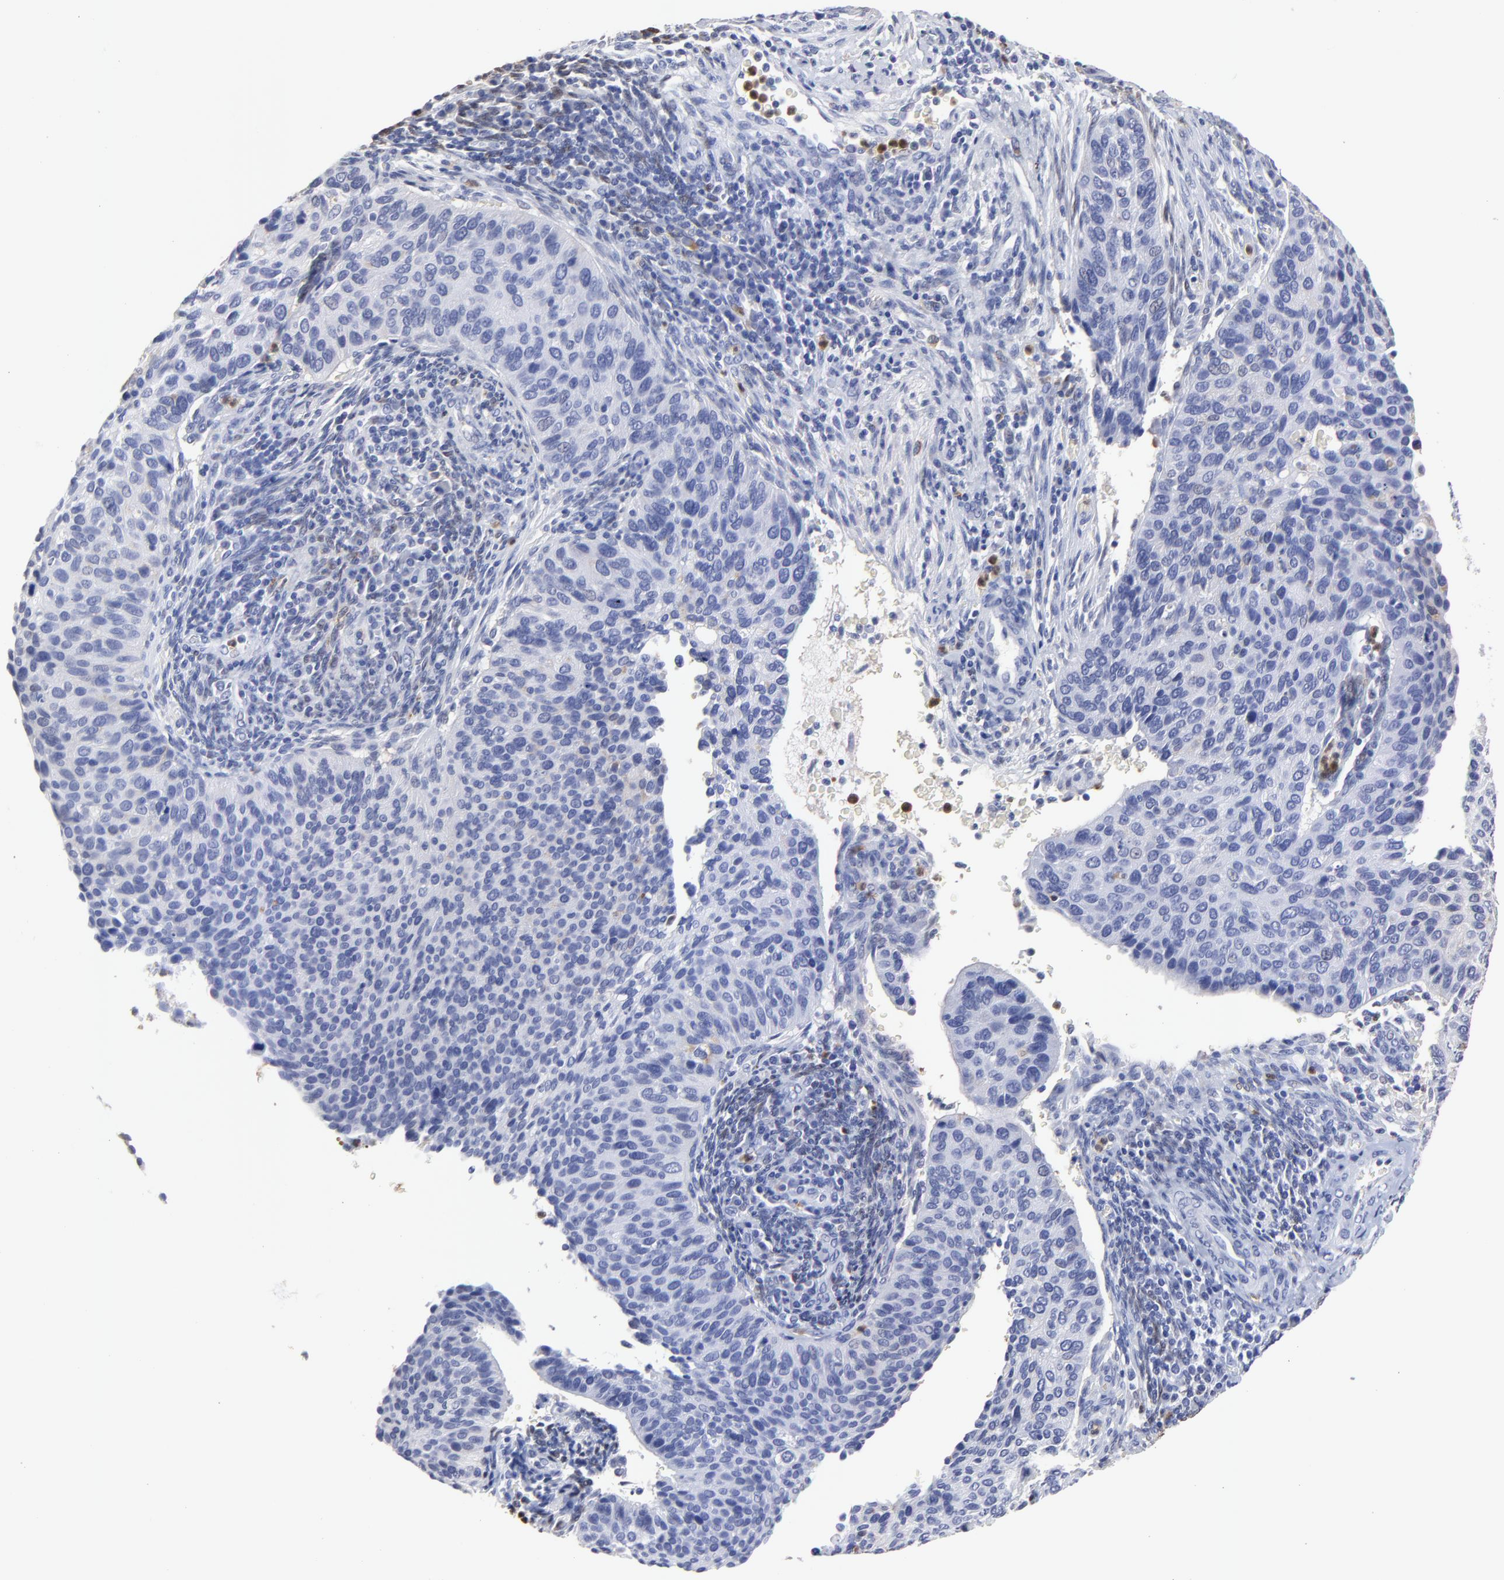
{"staining": {"intensity": "moderate", "quantity": "<25%", "location": "cytoplasmic/membranous"}, "tissue": "cervical cancer", "cell_type": "Tumor cells", "image_type": "cancer", "snomed": [{"axis": "morphology", "description": "Adenocarcinoma, NOS"}, {"axis": "topography", "description": "Cervix"}], "caption": "A histopathology image of cervical adenocarcinoma stained for a protein displays moderate cytoplasmic/membranous brown staining in tumor cells. Ihc stains the protein of interest in brown and the nuclei are stained blue.", "gene": "SMARCA1", "patient": {"sex": "female", "age": 29}}